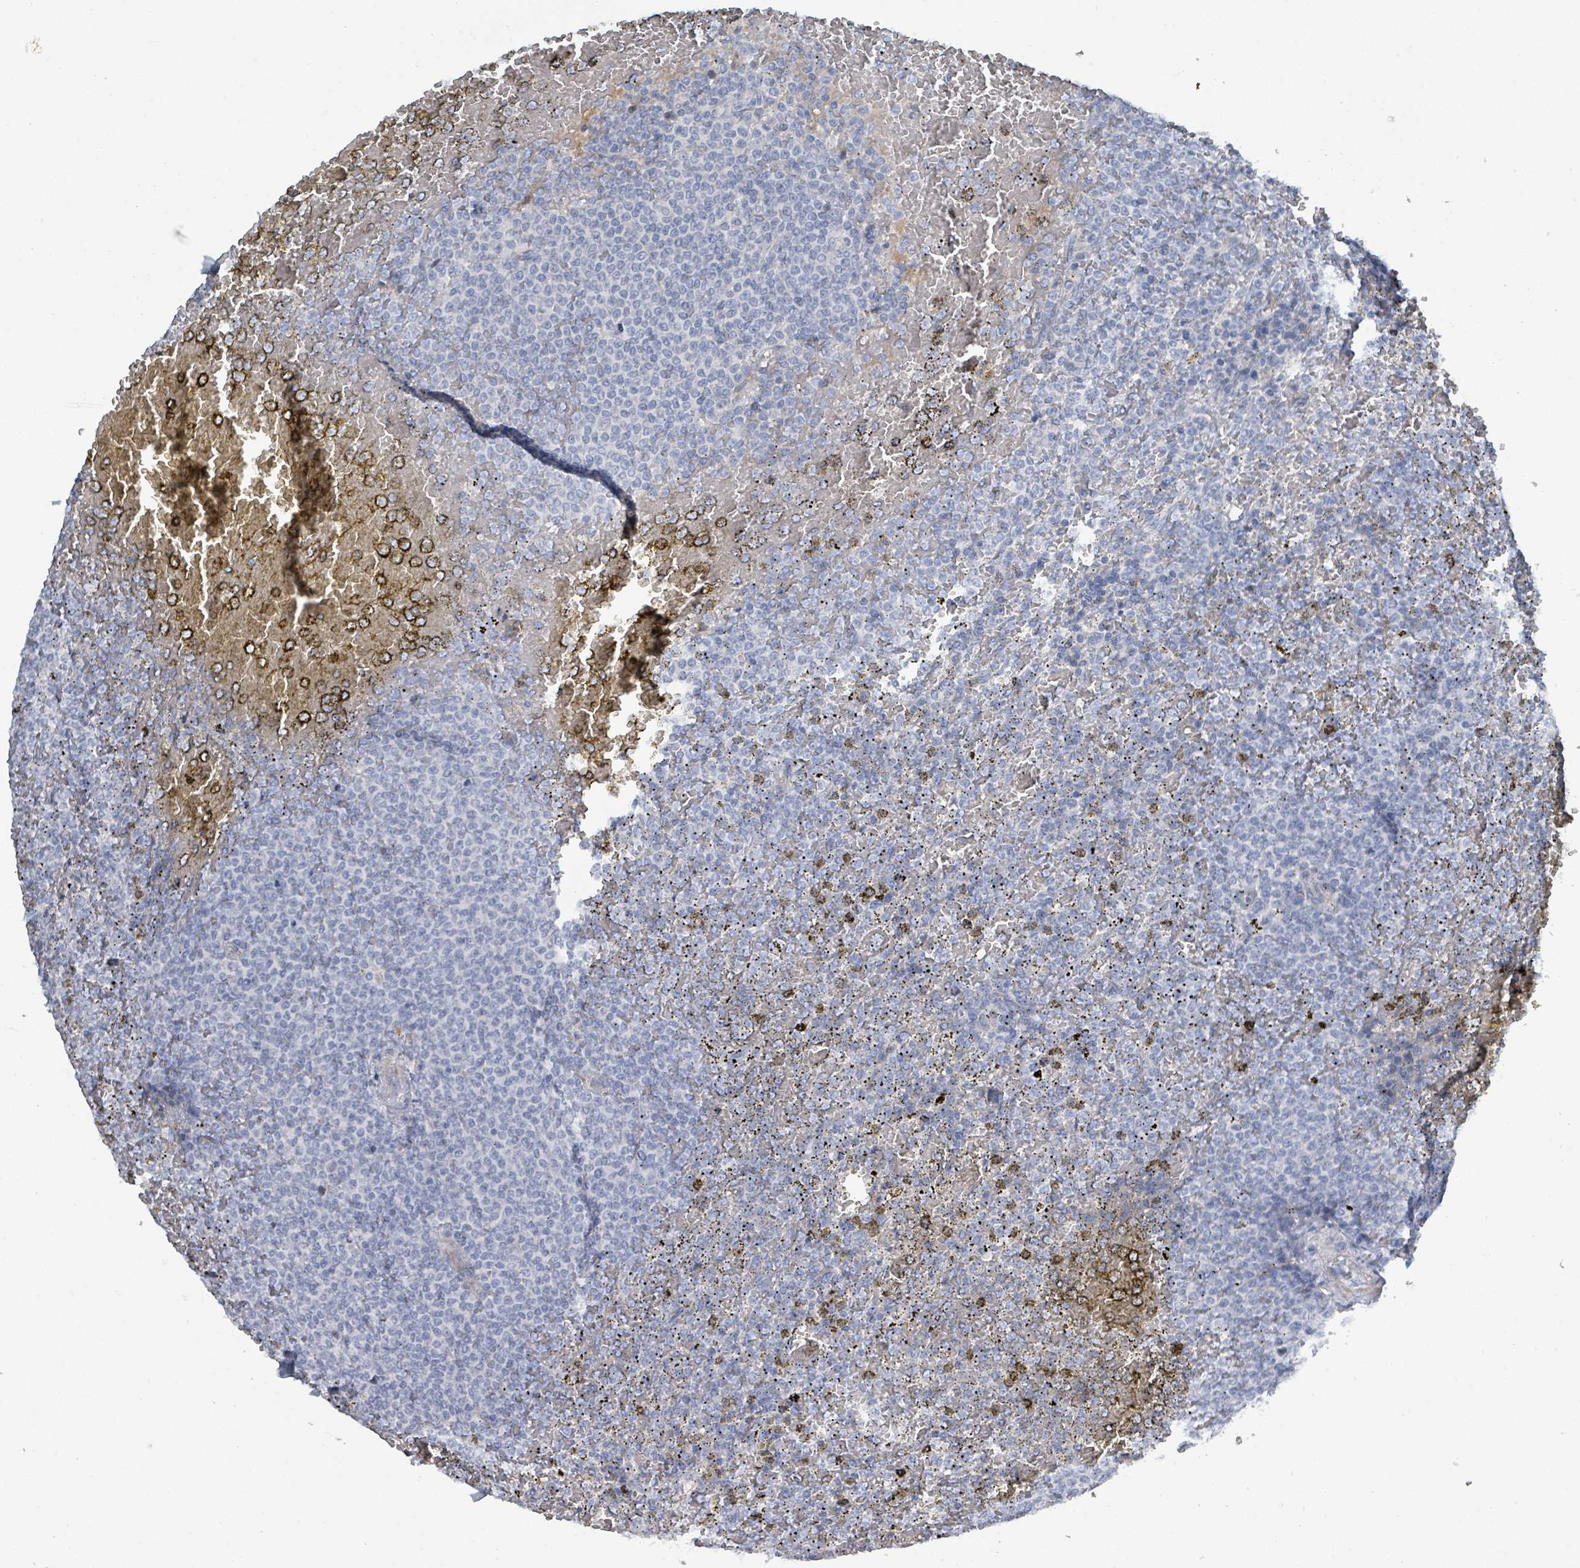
{"staining": {"intensity": "negative", "quantity": "none", "location": "none"}, "tissue": "lymphoma", "cell_type": "Tumor cells", "image_type": "cancer", "snomed": [{"axis": "morphology", "description": "Malignant lymphoma, non-Hodgkin's type, Low grade"}, {"axis": "topography", "description": "Spleen"}], "caption": "This histopathology image is of malignant lymphoma, non-Hodgkin's type (low-grade) stained with immunohistochemistry to label a protein in brown with the nuclei are counter-stained blue. There is no positivity in tumor cells.", "gene": "RAB33B", "patient": {"sex": "male", "age": 60}}